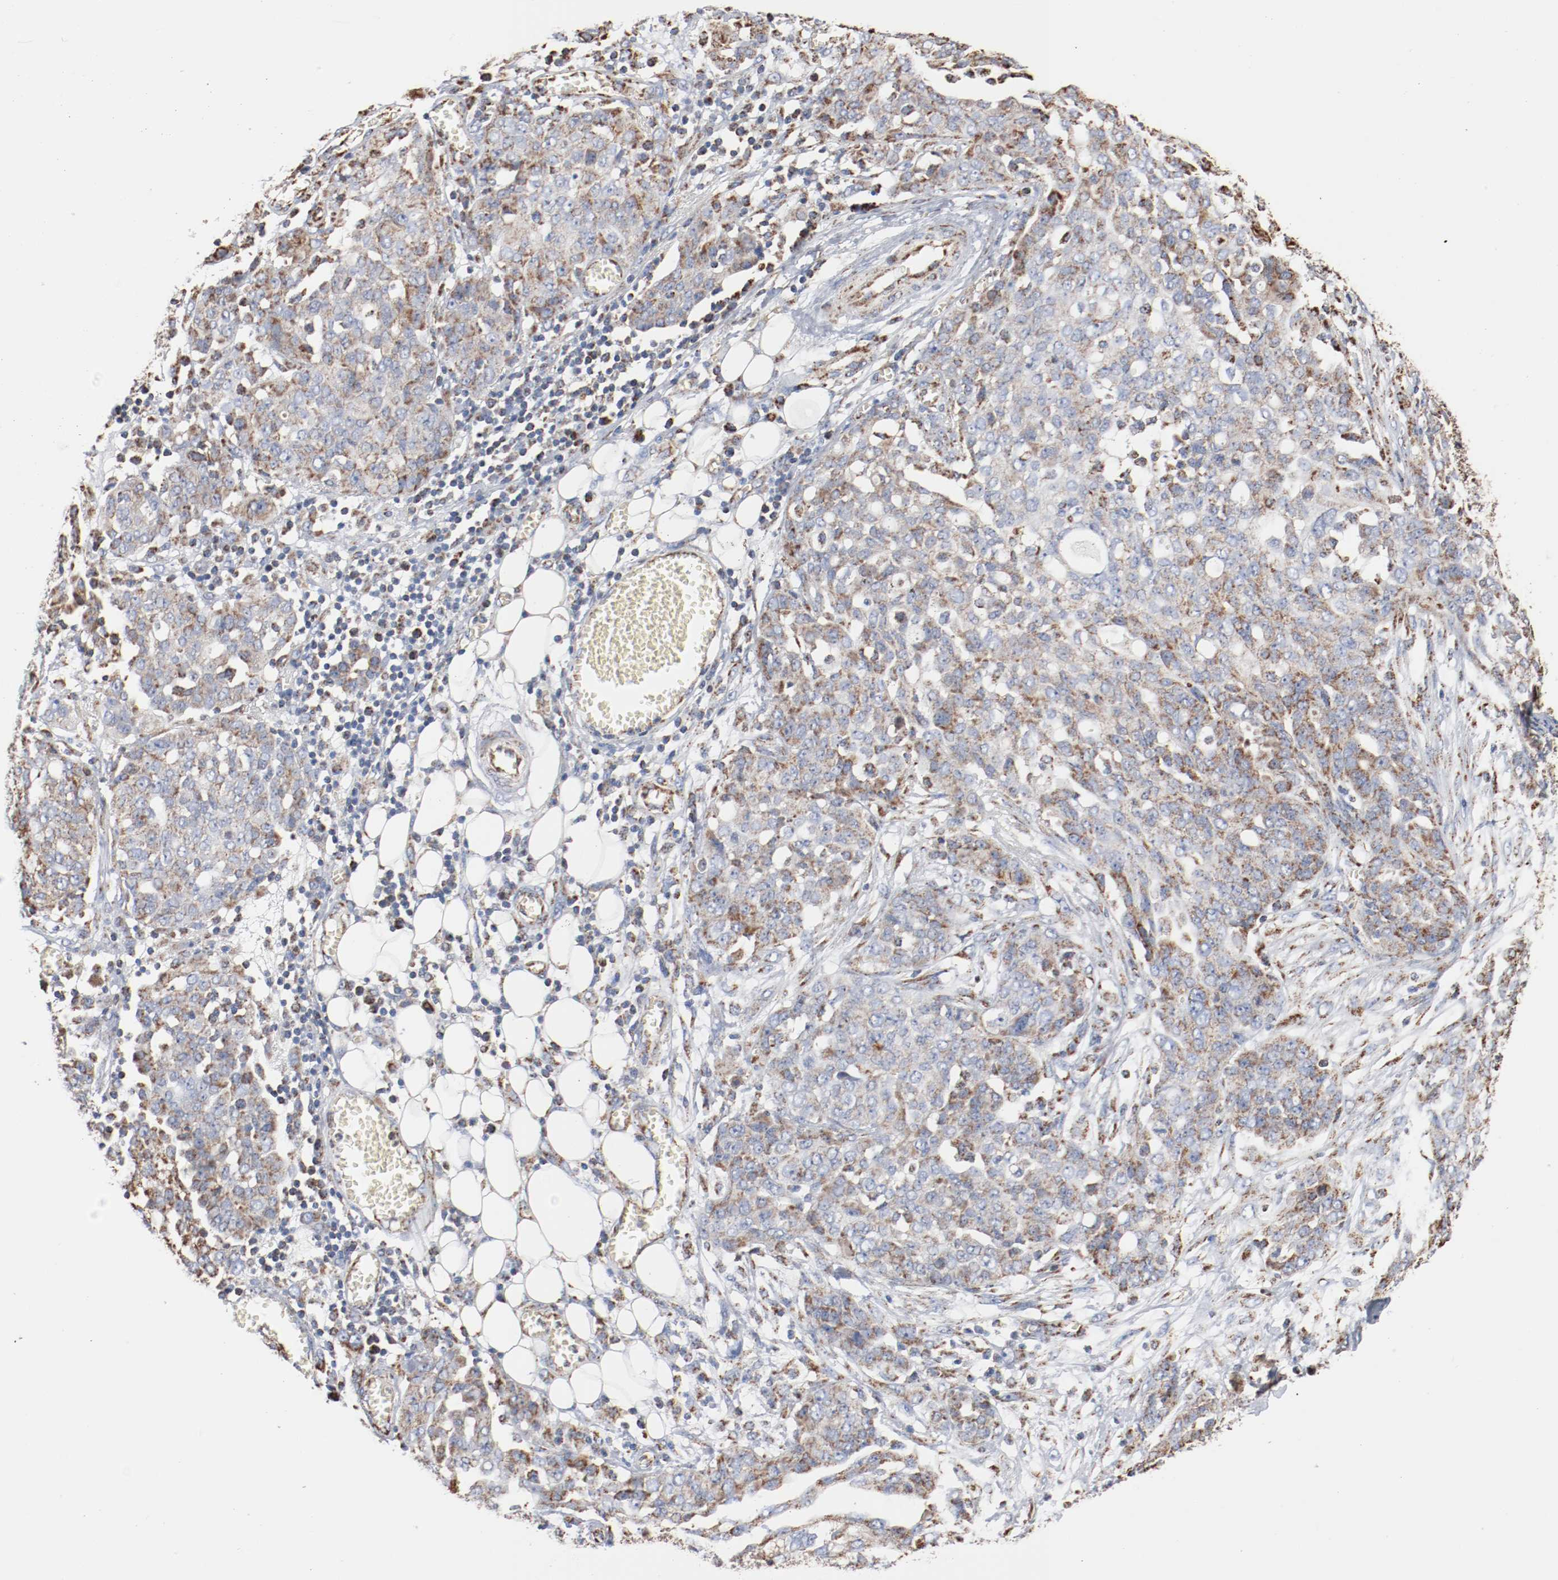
{"staining": {"intensity": "weak", "quantity": "25%-75%", "location": "cytoplasmic/membranous"}, "tissue": "ovarian cancer", "cell_type": "Tumor cells", "image_type": "cancer", "snomed": [{"axis": "morphology", "description": "Cystadenocarcinoma, serous, NOS"}, {"axis": "topography", "description": "Soft tissue"}, {"axis": "topography", "description": "Ovary"}], "caption": "Ovarian serous cystadenocarcinoma tissue displays weak cytoplasmic/membranous staining in approximately 25%-75% of tumor cells, visualized by immunohistochemistry.", "gene": "NDUFS4", "patient": {"sex": "female", "age": 57}}